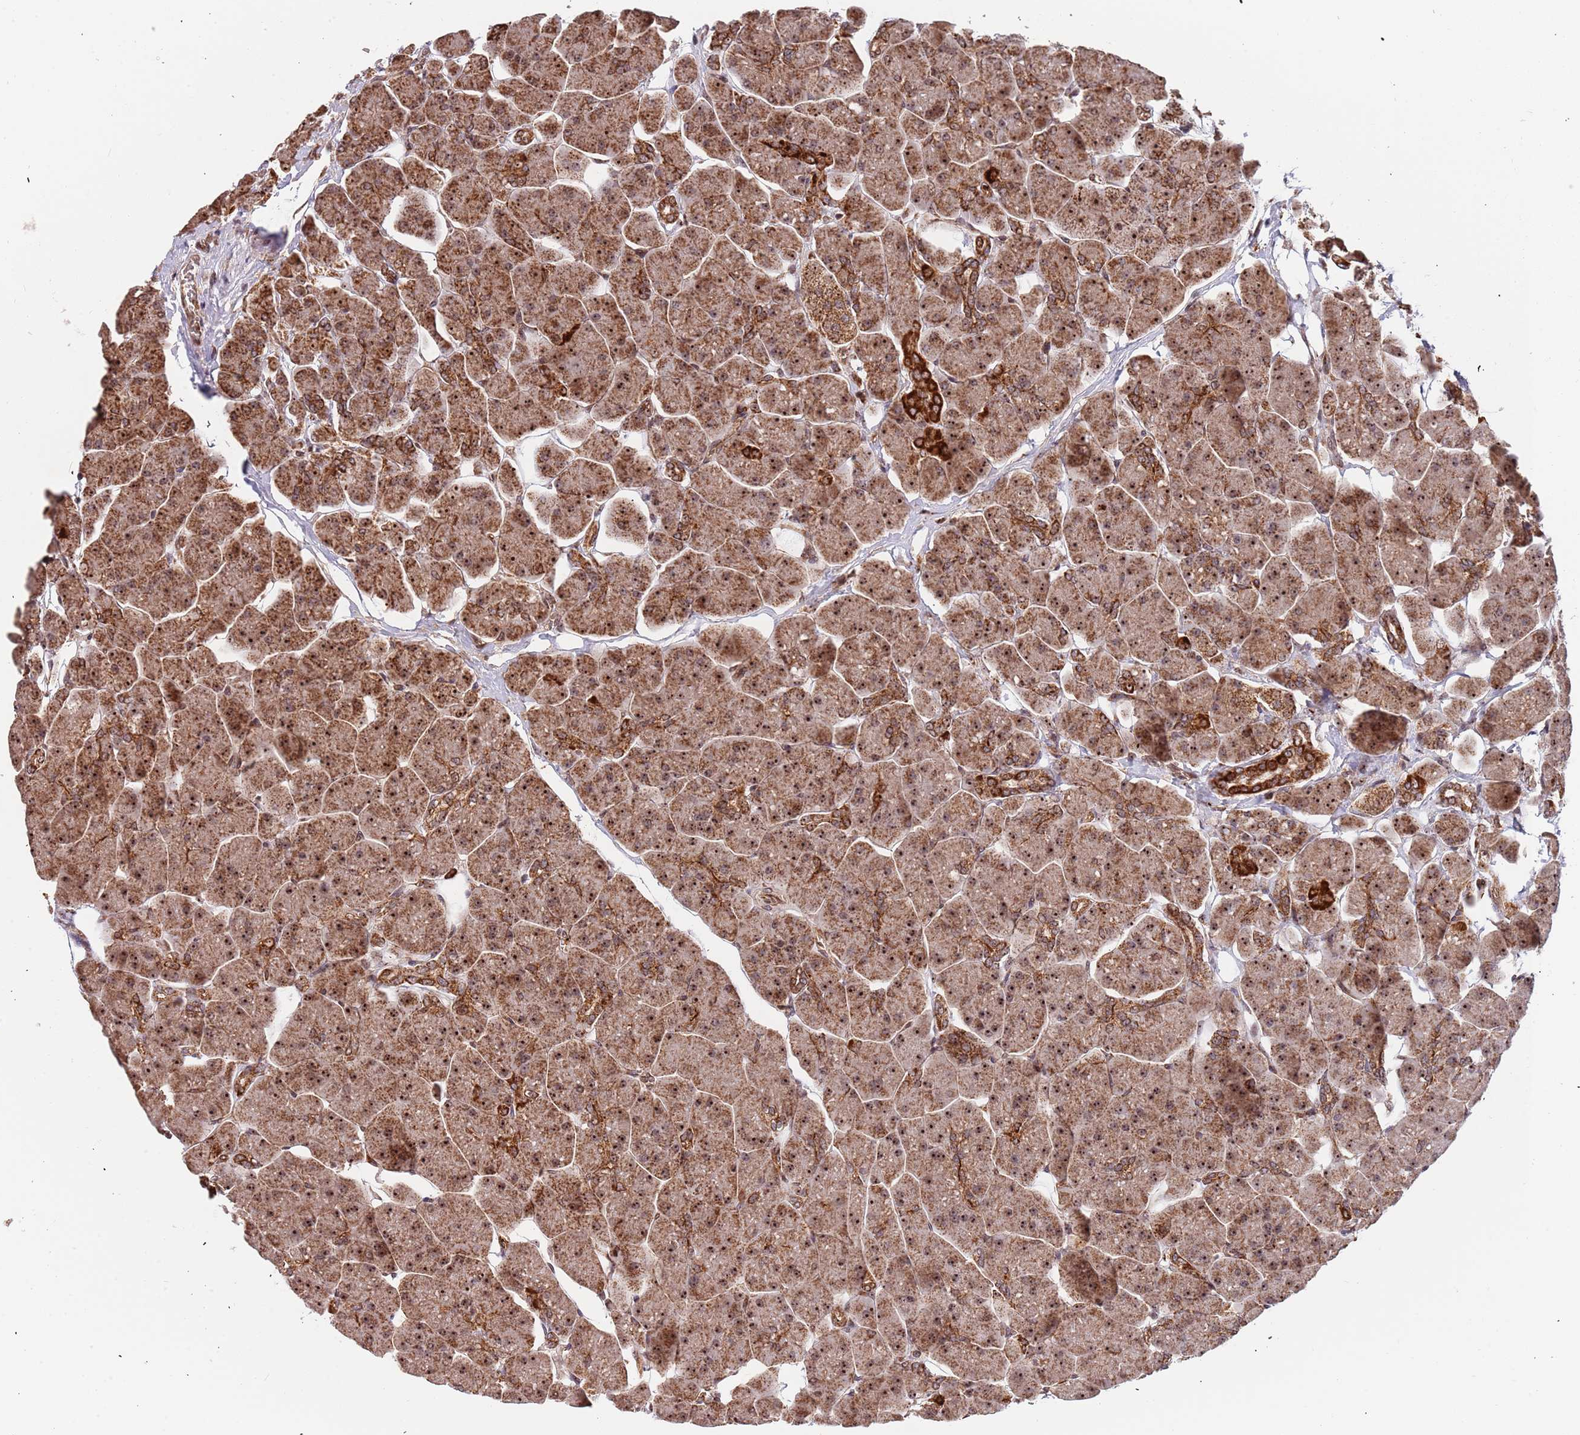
{"staining": {"intensity": "moderate", "quantity": ">75%", "location": "cytoplasmic/membranous,nuclear"}, "tissue": "pancreas", "cell_type": "Exocrine glandular cells", "image_type": "normal", "snomed": [{"axis": "morphology", "description": "Normal tissue, NOS"}, {"axis": "topography", "description": "Pancreas"}], "caption": "Approximately >75% of exocrine glandular cells in normal pancreas demonstrate moderate cytoplasmic/membranous,nuclear protein positivity as visualized by brown immunohistochemical staining.", "gene": "DCHS1", "patient": {"sex": "male", "age": 66}}